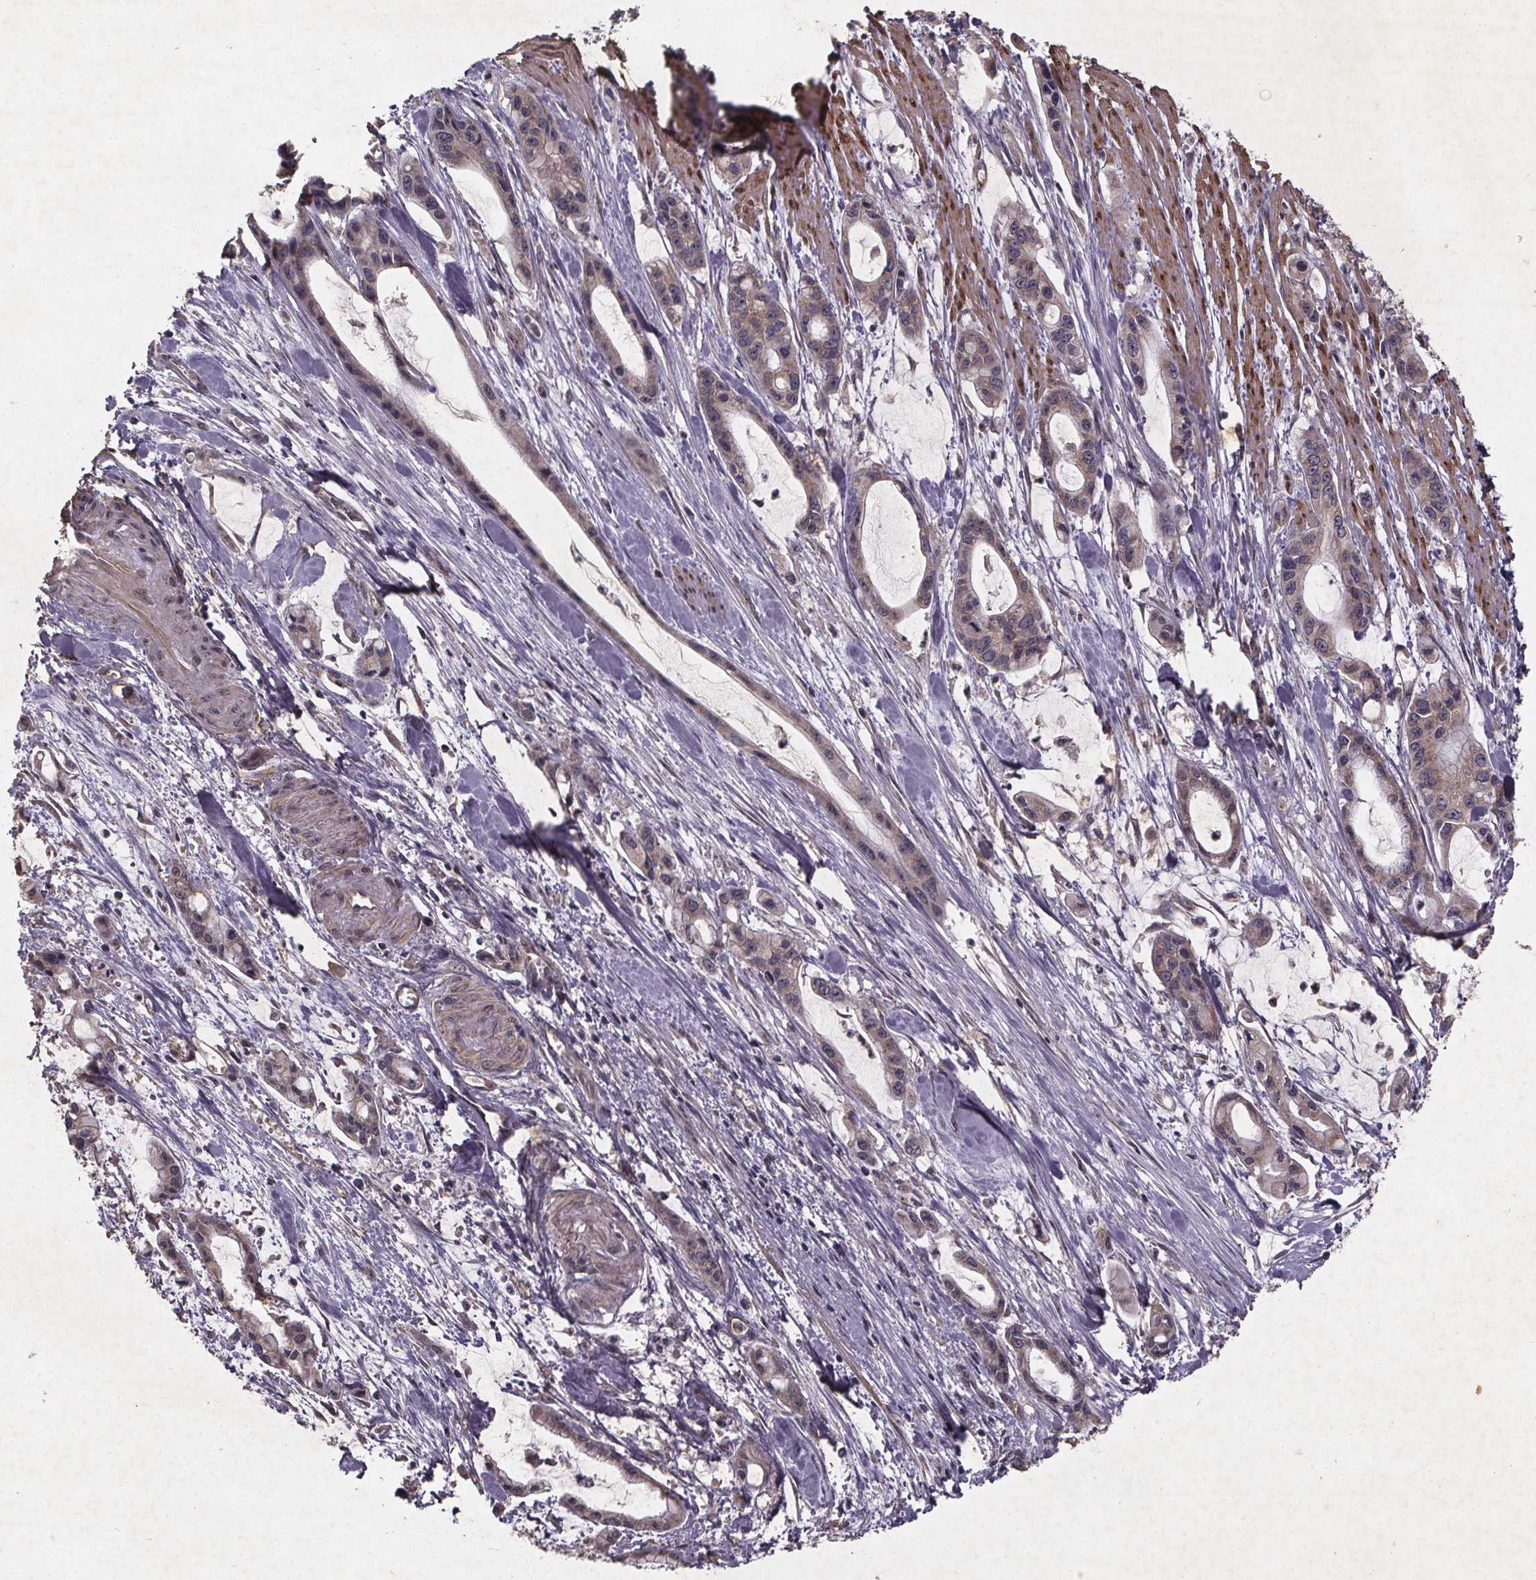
{"staining": {"intensity": "weak", "quantity": "25%-75%", "location": "cytoplasmic/membranous"}, "tissue": "pancreatic cancer", "cell_type": "Tumor cells", "image_type": "cancer", "snomed": [{"axis": "morphology", "description": "Adenocarcinoma, NOS"}, {"axis": "topography", "description": "Pancreas"}], "caption": "Immunohistochemistry (IHC) micrograph of human pancreatic cancer stained for a protein (brown), which shows low levels of weak cytoplasmic/membranous positivity in approximately 25%-75% of tumor cells.", "gene": "PIERCE2", "patient": {"sex": "male", "age": 48}}